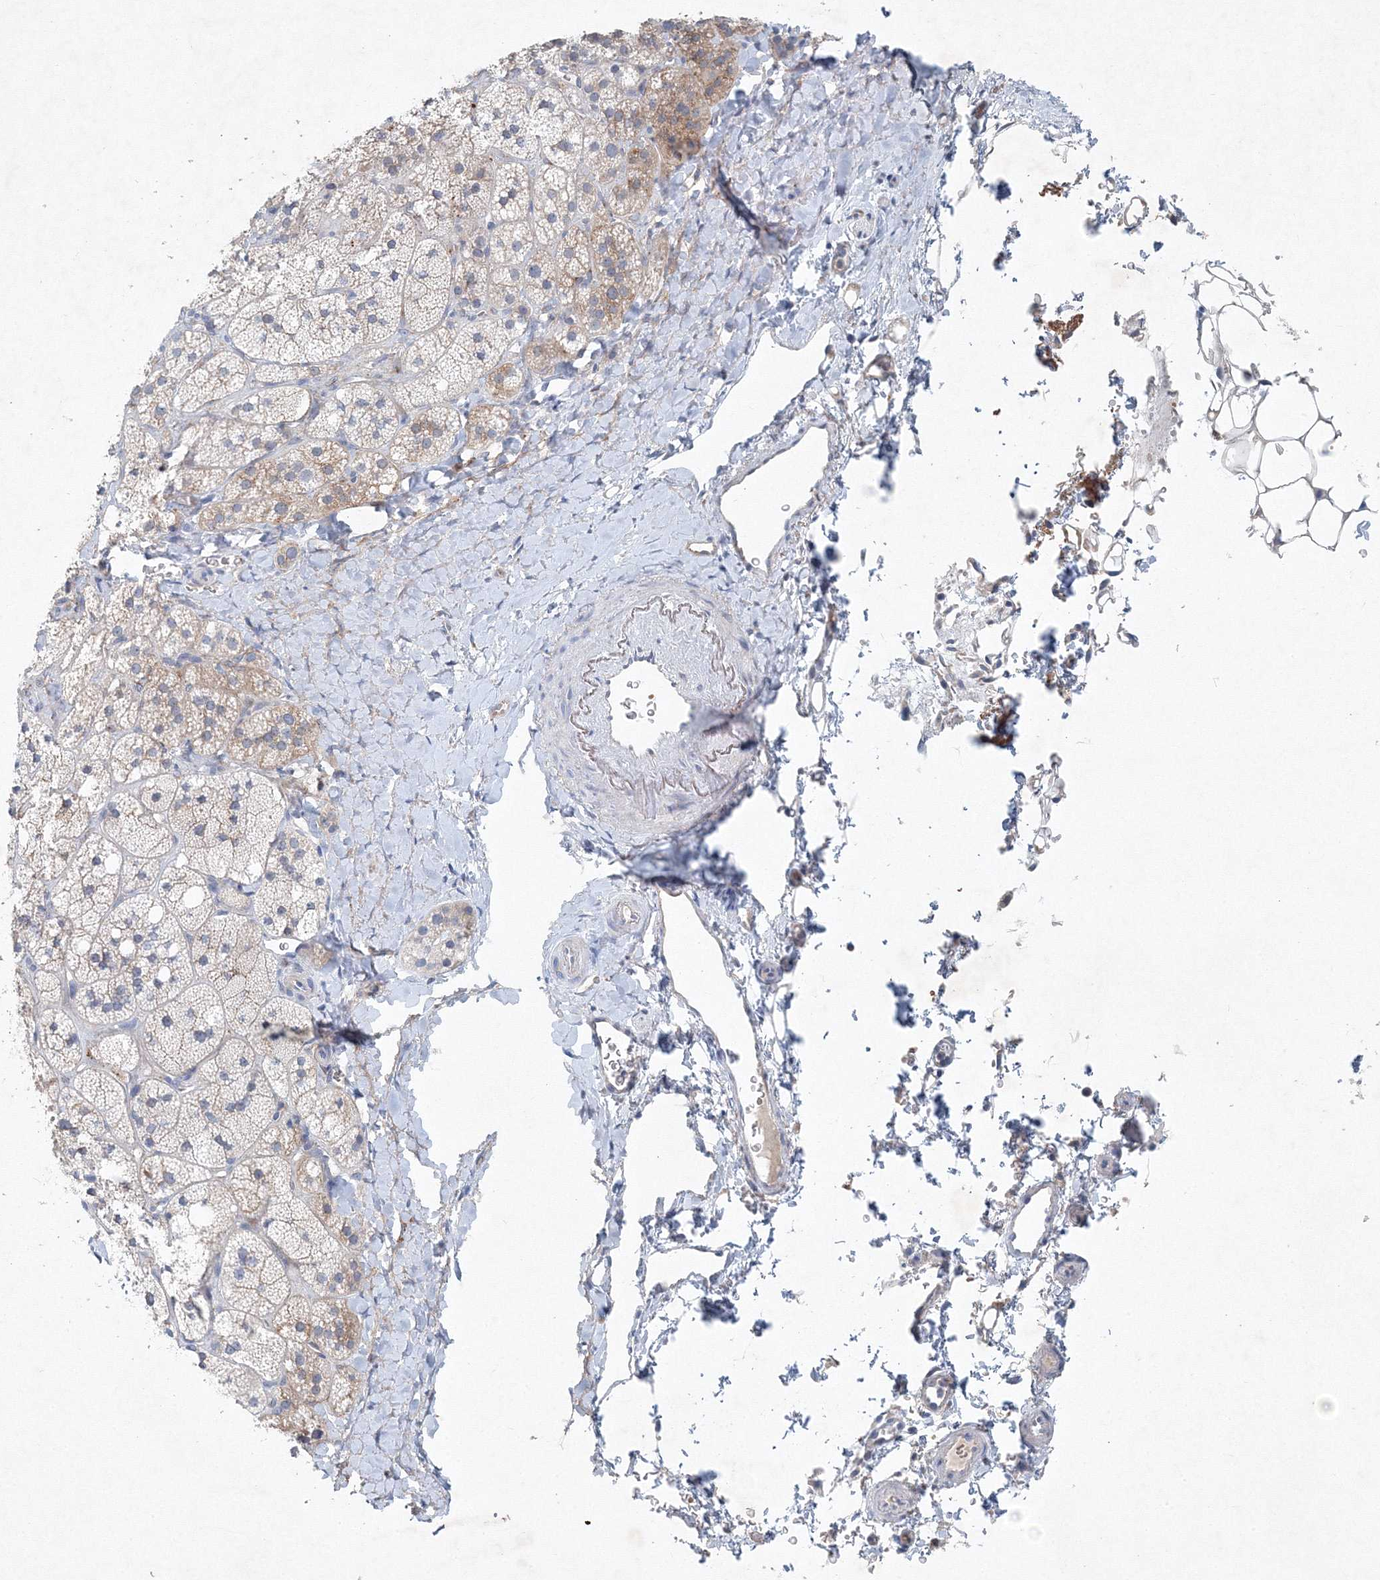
{"staining": {"intensity": "moderate", "quantity": "25%-75%", "location": "cytoplasmic/membranous"}, "tissue": "adrenal gland", "cell_type": "Glandular cells", "image_type": "normal", "snomed": [{"axis": "morphology", "description": "Normal tissue, NOS"}, {"axis": "topography", "description": "Adrenal gland"}], "caption": "Moderate cytoplasmic/membranous expression for a protein is seen in about 25%-75% of glandular cells of normal adrenal gland using IHC.", "gene": "SH3BP5", "patient": {"sex": "male", "age": 61}}